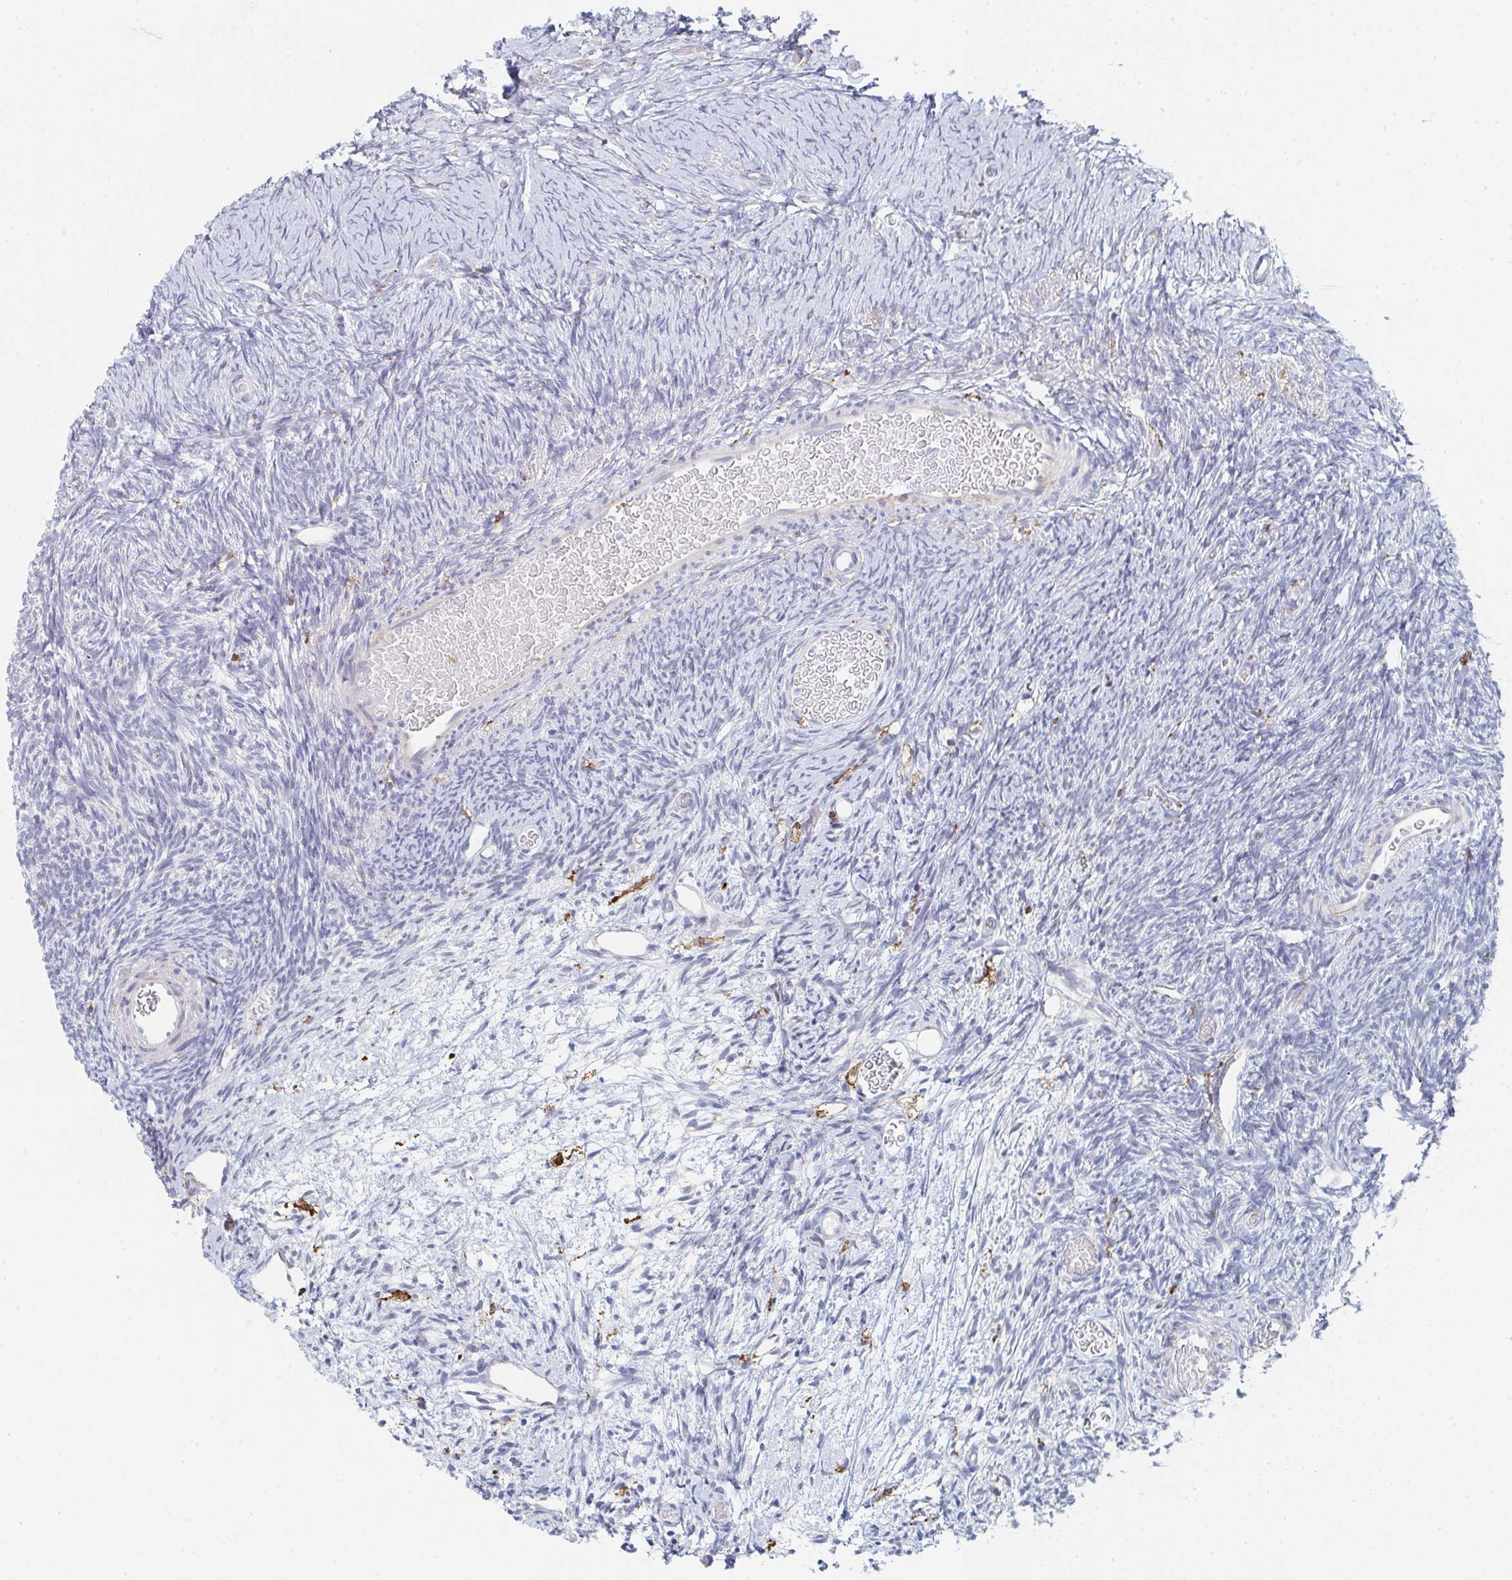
{"staining": {"intensity": "negative", "quantity": "none", "location": "none"}, "tissue": "ovary", "cell_type": "Follicle cells", "image_type": "normal", "snomed": [{"axis": "morphology", "description": "Normal tissue, NOS"}, {"axis": "topography", "description": "Ovary"}], "caption": "Unremarkable ovary was stained to show a protein in brown. There is no significant positivity in follicle cells. Nuclei are stained in blue.", "gene": "DAB2", "patient": {"sex": "female", "age": 39}}